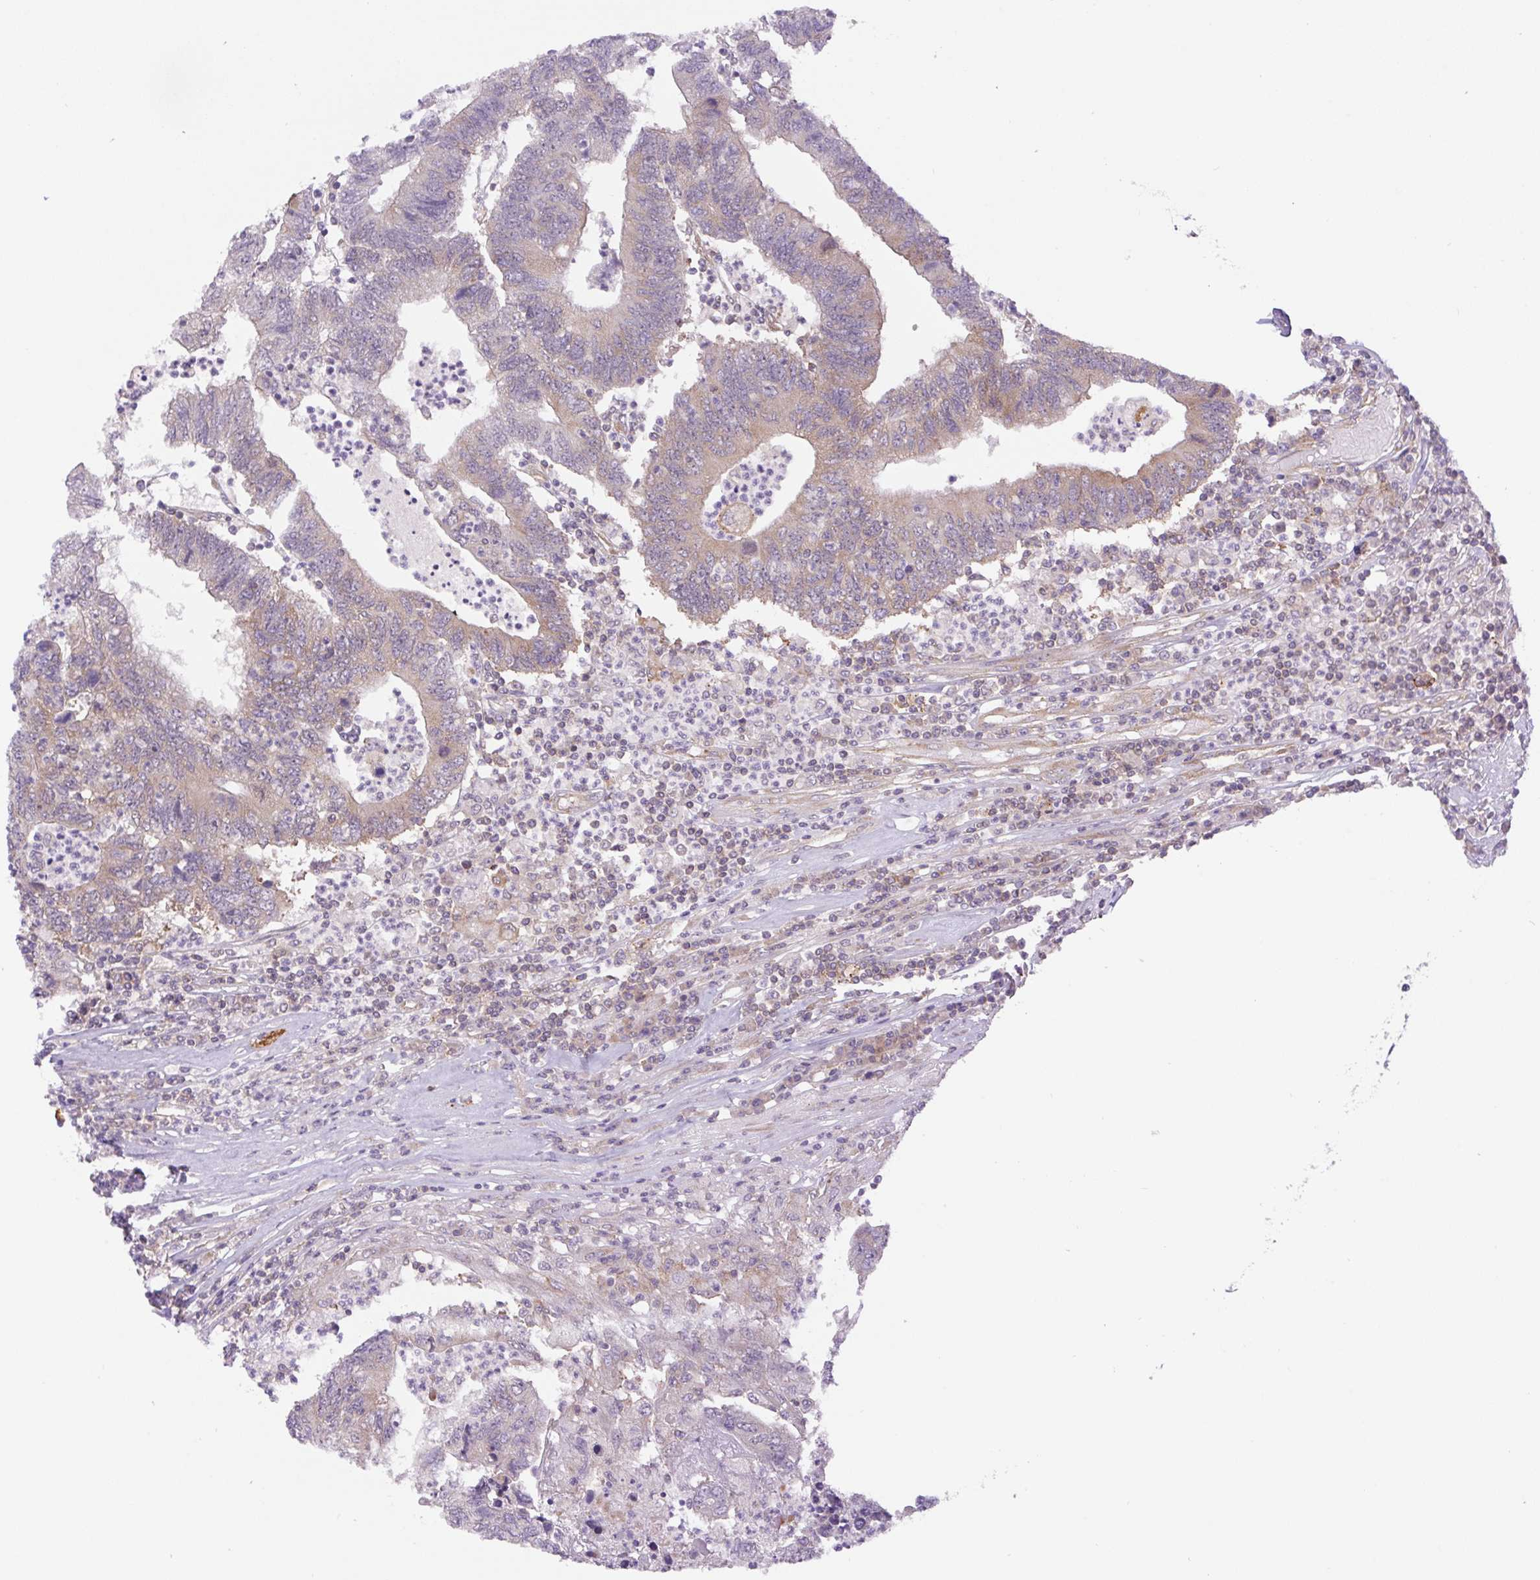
{"staining": {"intensity": "weak", "quantity": "<25%", "location": "cytoplasmic/membranous"}, "tissue": "colorectal cancer", "cell_type": "Tumor cells", "image_type": "cancer", "snomed": [{"axis": "morphology", "description": "Adenocarcinoma, NOS"}, {"axis": "topography", "description": "Colon"}], "caption": "Colorectal adenocarcinoma stained for a protein using IHC shows no expression tumor cells.", "gene": "MINK1", "patient": {"sex": "female", "age": 48}}